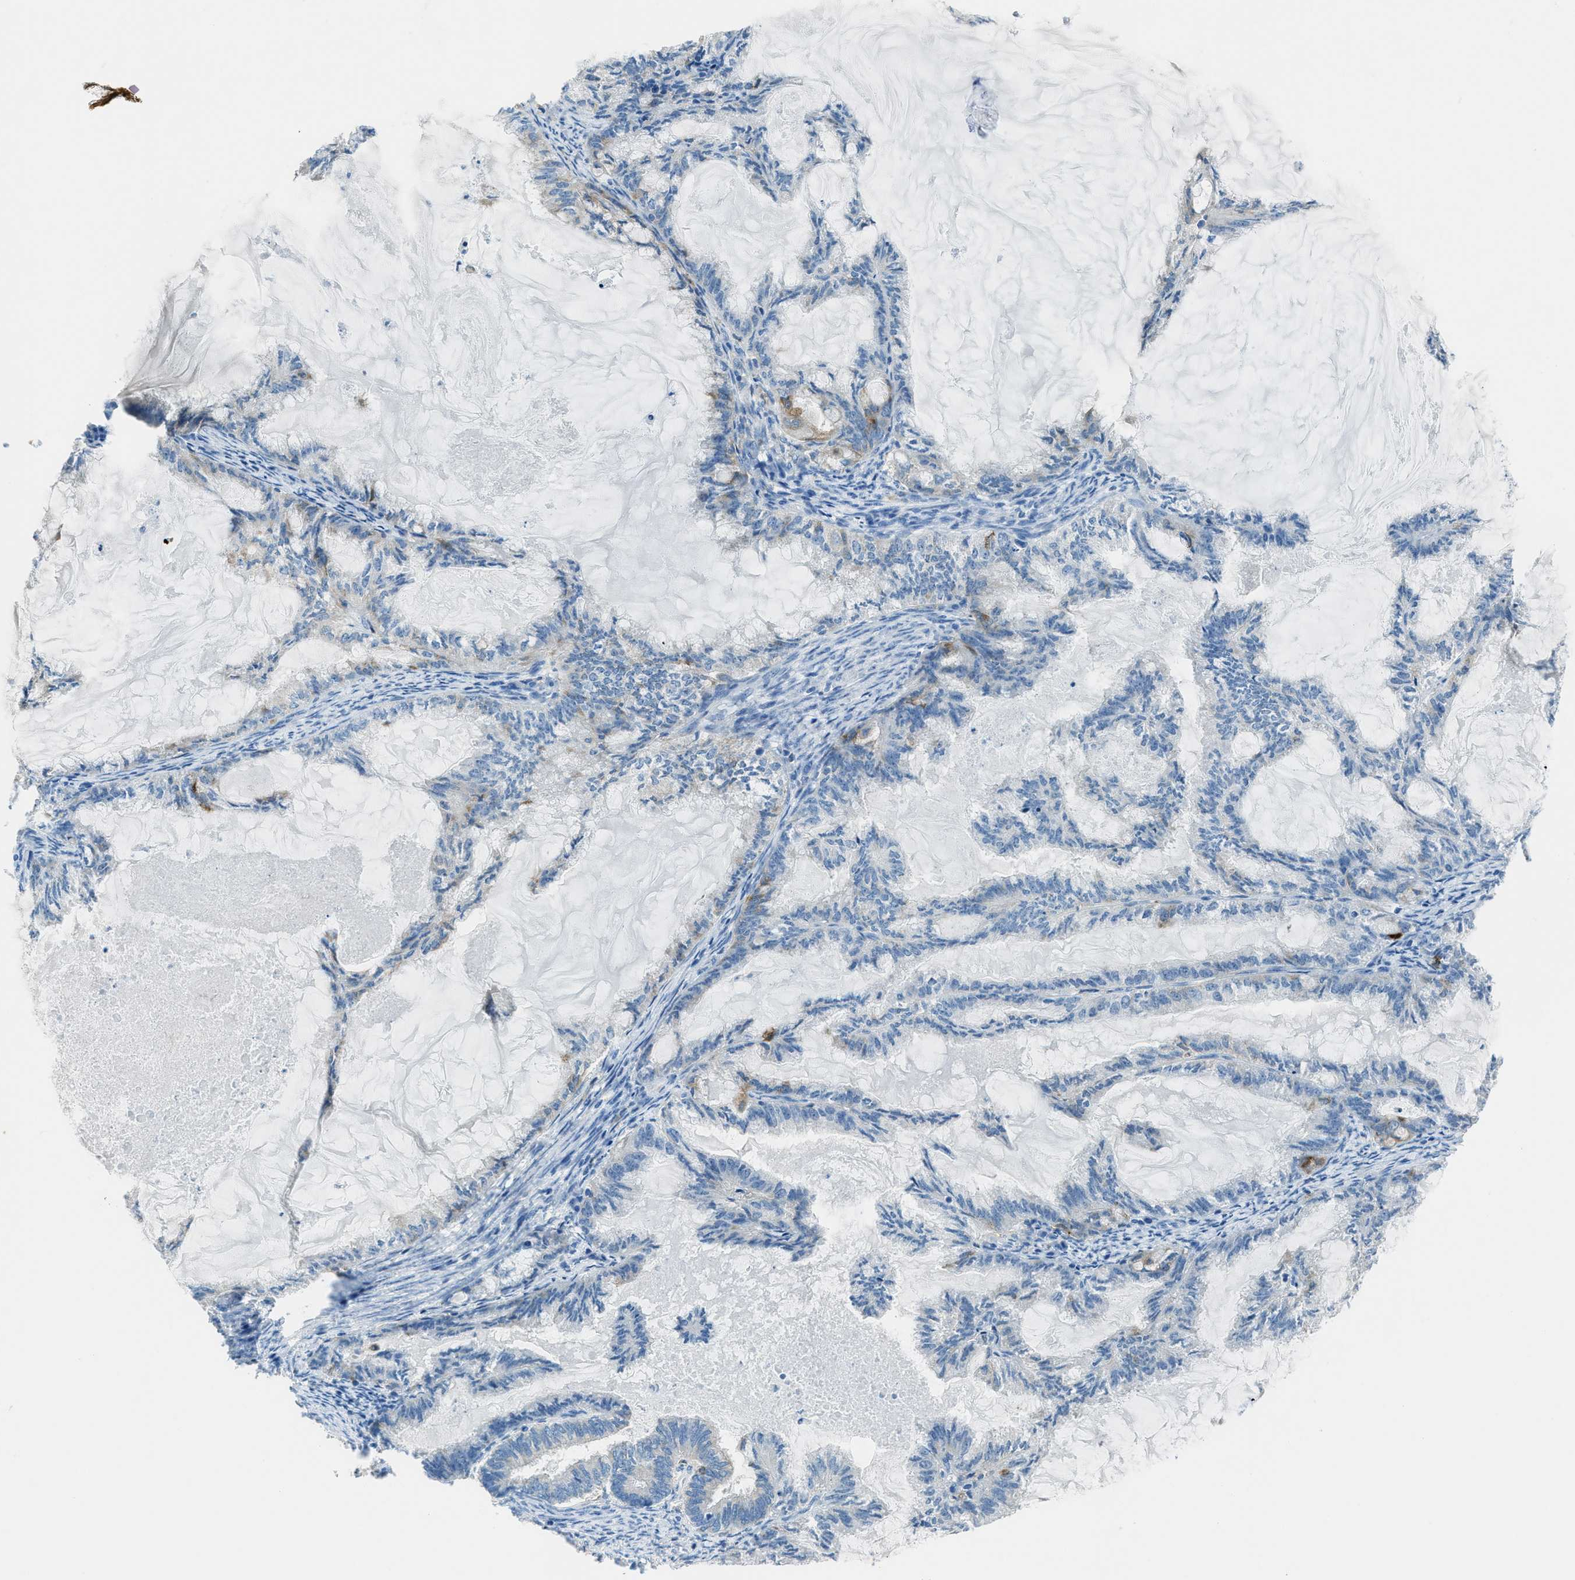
{"staining": {"intensity": "weak", "quantity": "<25%", "location": "cytoplasmic/membranous"}, "tissue": "endometrial cancer", "cell_type": "Tumor cells", "image_type": "cancer", "snomed": [{"axis": "morphology", "description": "Adenocarcinoma, NOS"}, {"axis": "topography", "description": "Endometrium"}], "caption": "Immunohistochemistry (IHC) photomicrograph of endometrial adenocarcinoma stained for a protein (brown), which shows no positivity in tumor cells. (Stains: DAB immunohistochemistry (IHC) with hematoxylin counter stain, Microscopy: brightfield microscopy at high magnification).", "gene": "MATCAP2", "patient": {"sex": "female", "age": 86}}